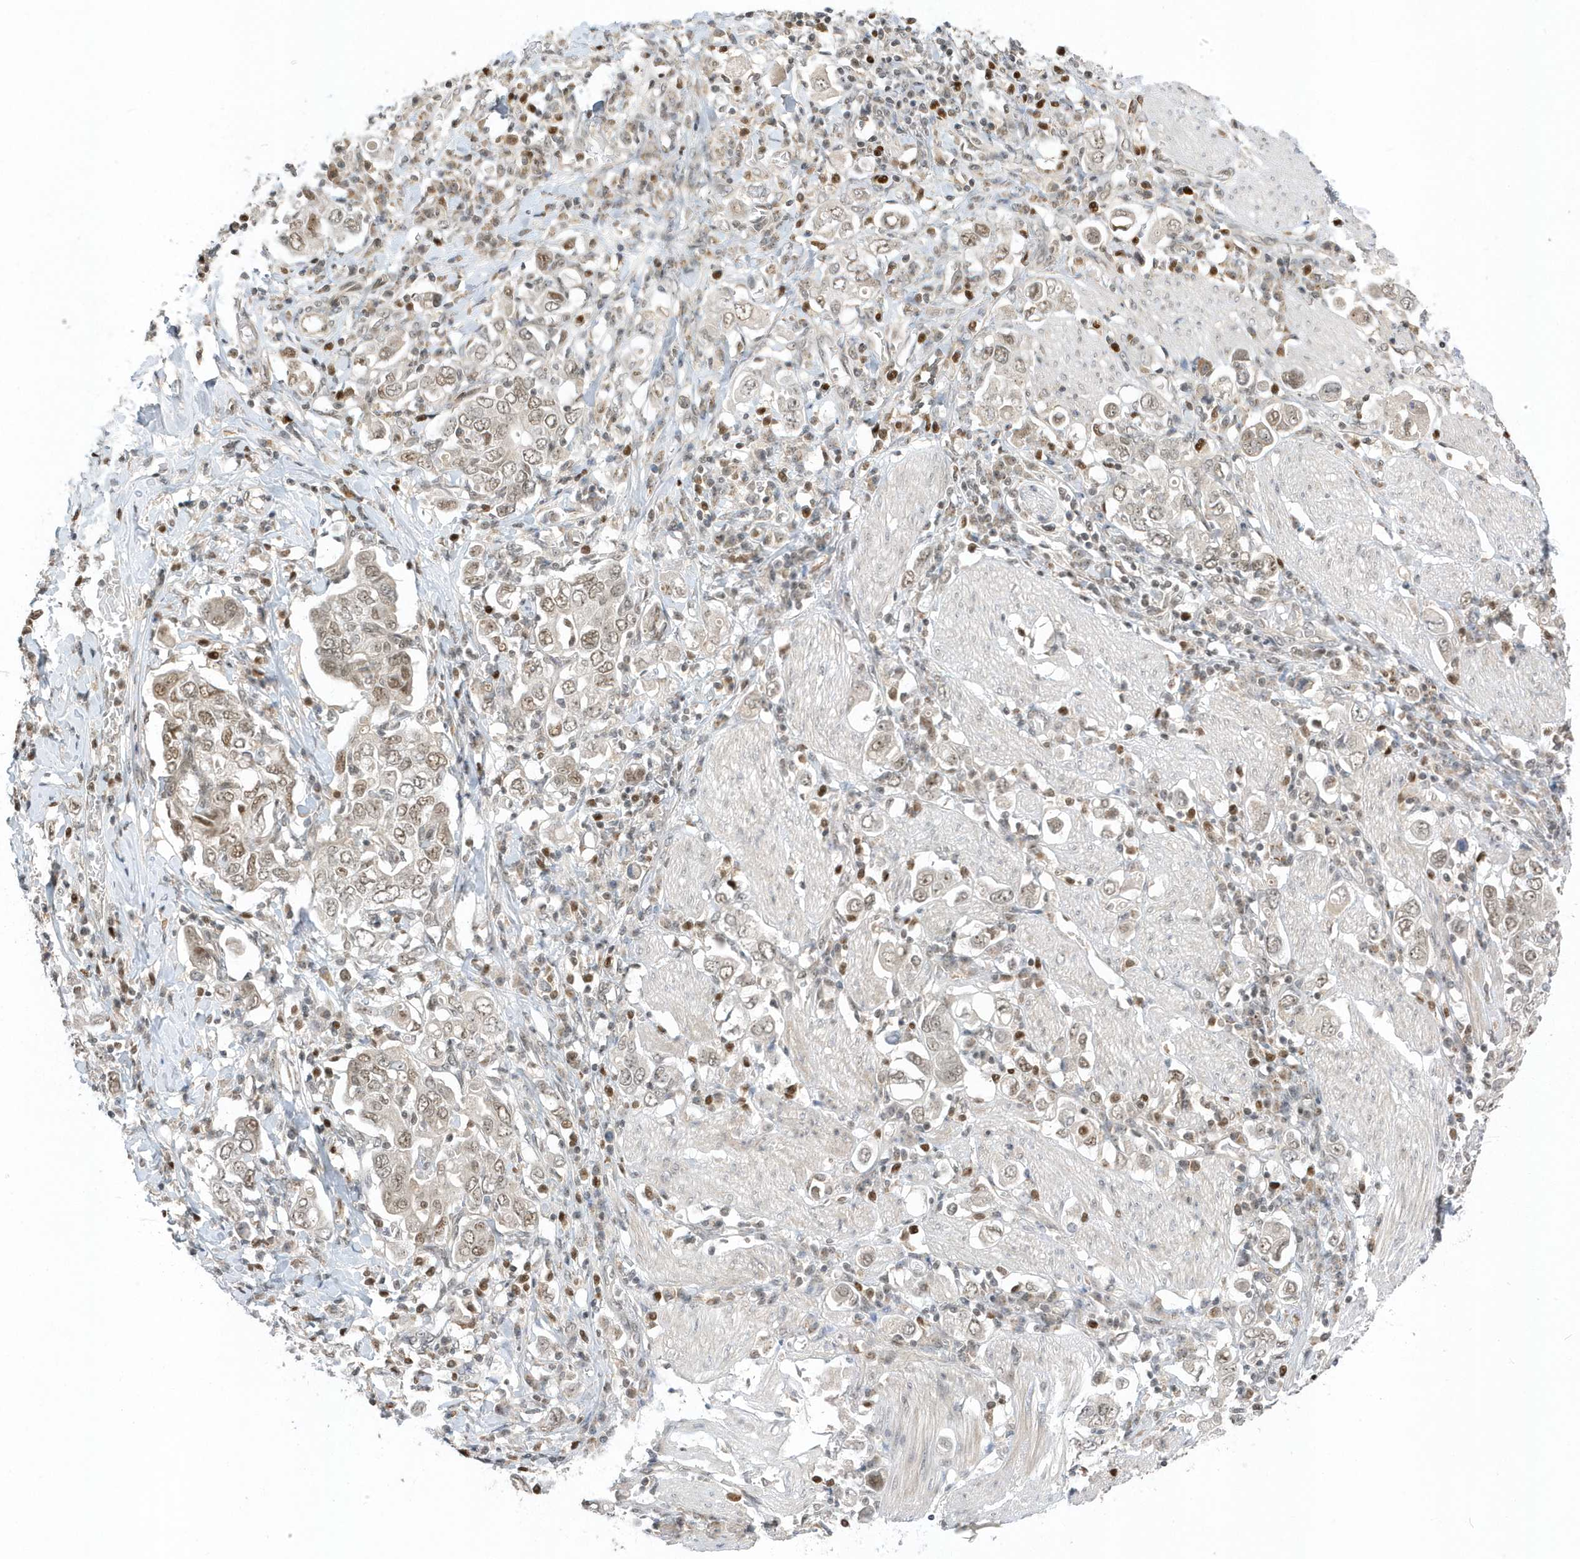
{"staining": {"intensity": "weak", "quantity": ">75%", "location": "nuclear"}, "tissue": "stomach cancer", "cell_type": "Tumor cells", "image_type": "cancer", "snomed": [{"axis": "morphology", "description": "Adenocarcinoma, NOS"}, {"axis": "topography", "description": "Stomach, upper"}], "caption": "Immunohistochemistry photomicrograph of adenocarcinoma (stomach) stained for a protein (brown), which displays low levels of weak nuclear staining in about >75% of tumor cells.", "gene": "ZNF740", "patient": {"sex": "male", "age": 62}}